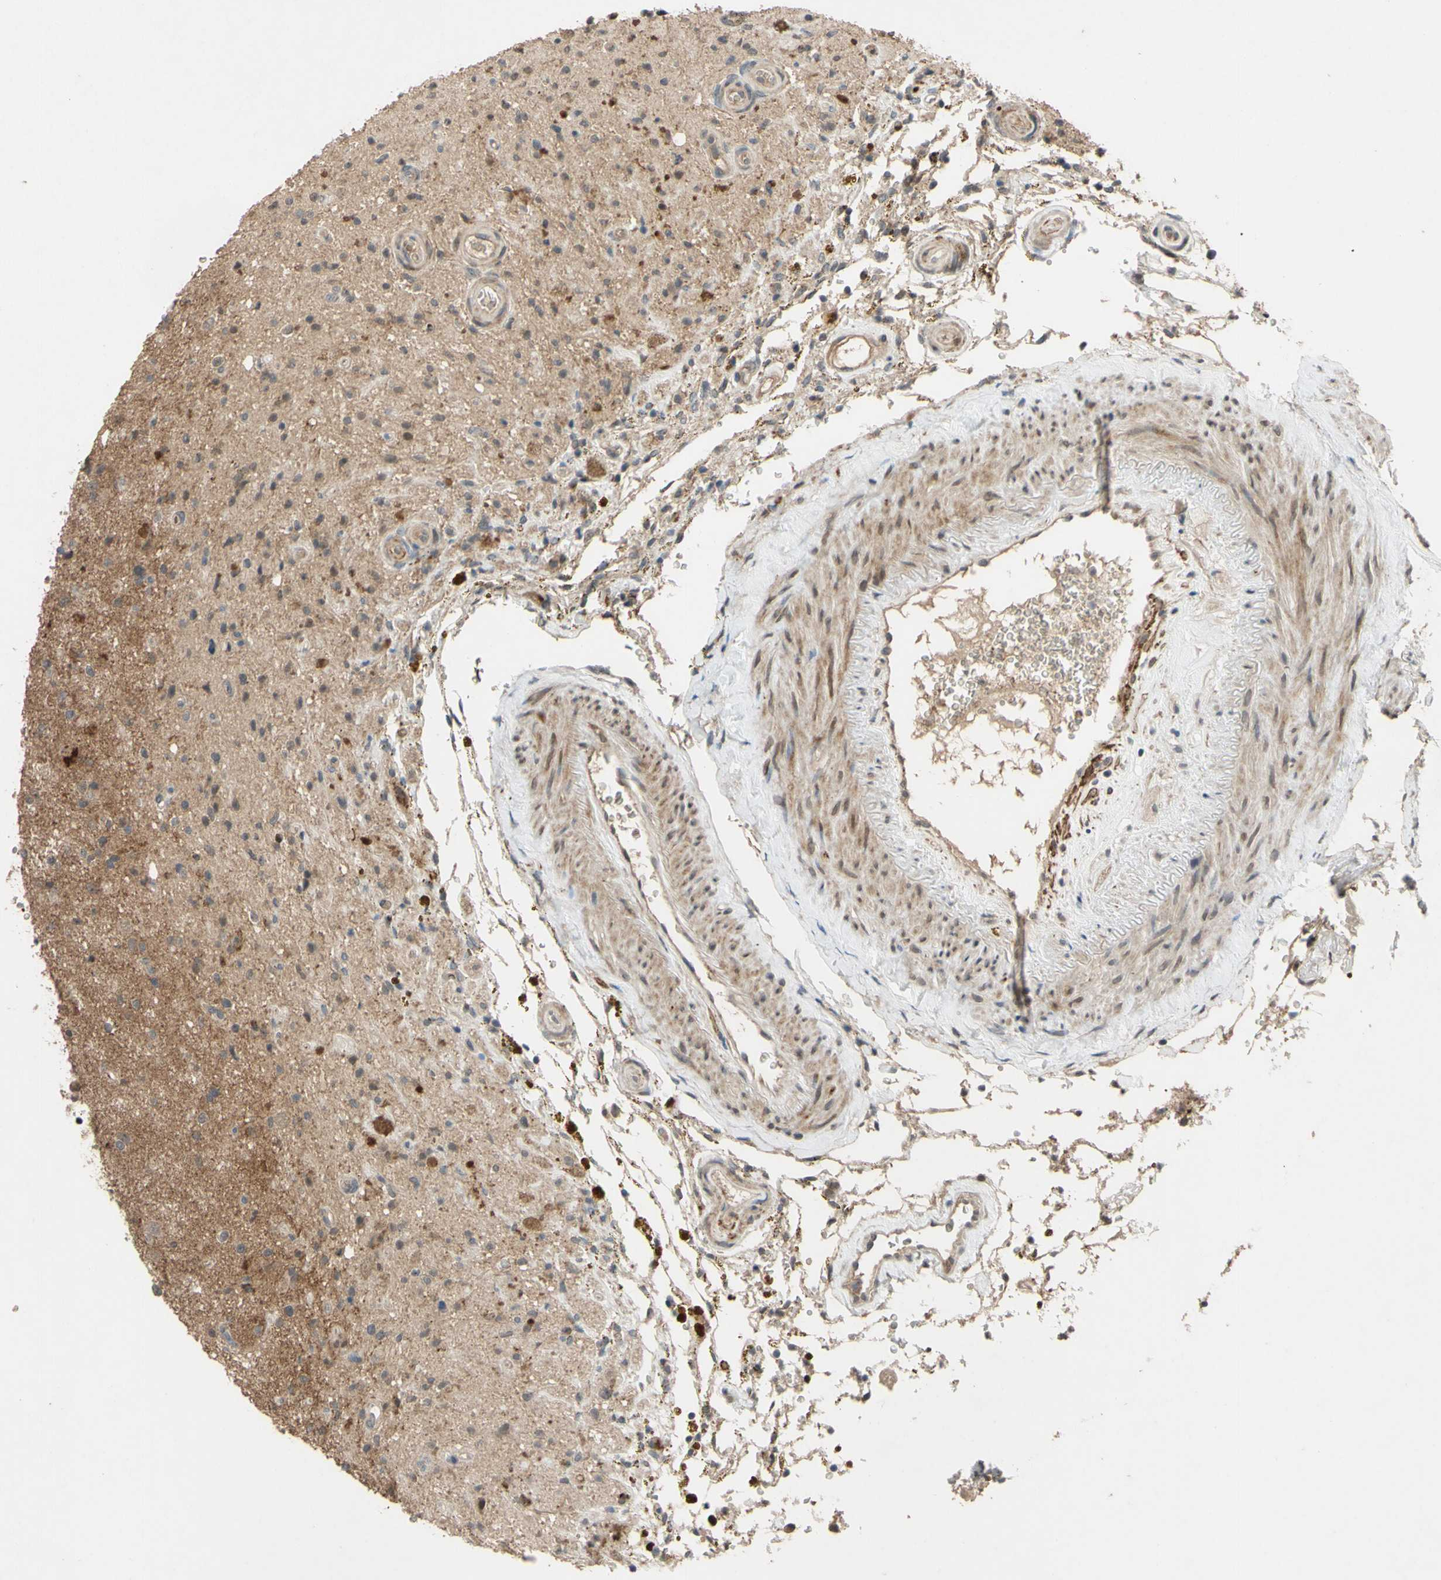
{"staining": {"intensity": "weak", "quantity": "25%-75%", "location": "cytoplasmic/membranous"}, "tissue": "glioma", "cell_type": "Tumor cells", "image_type": "cancer", "snomed": [{"axis": "morphology", "description": "Glioma, malignant, High grade"}, {"axis": "topography", "description": "Brain"}], "caption": "A low amount of weak cytoplasmic/membranous staining is seen in about 25%-75% of tumor cells in glioma tissue.", "gene": "ALK", "patient": {"sex": "male", "age": 33}}